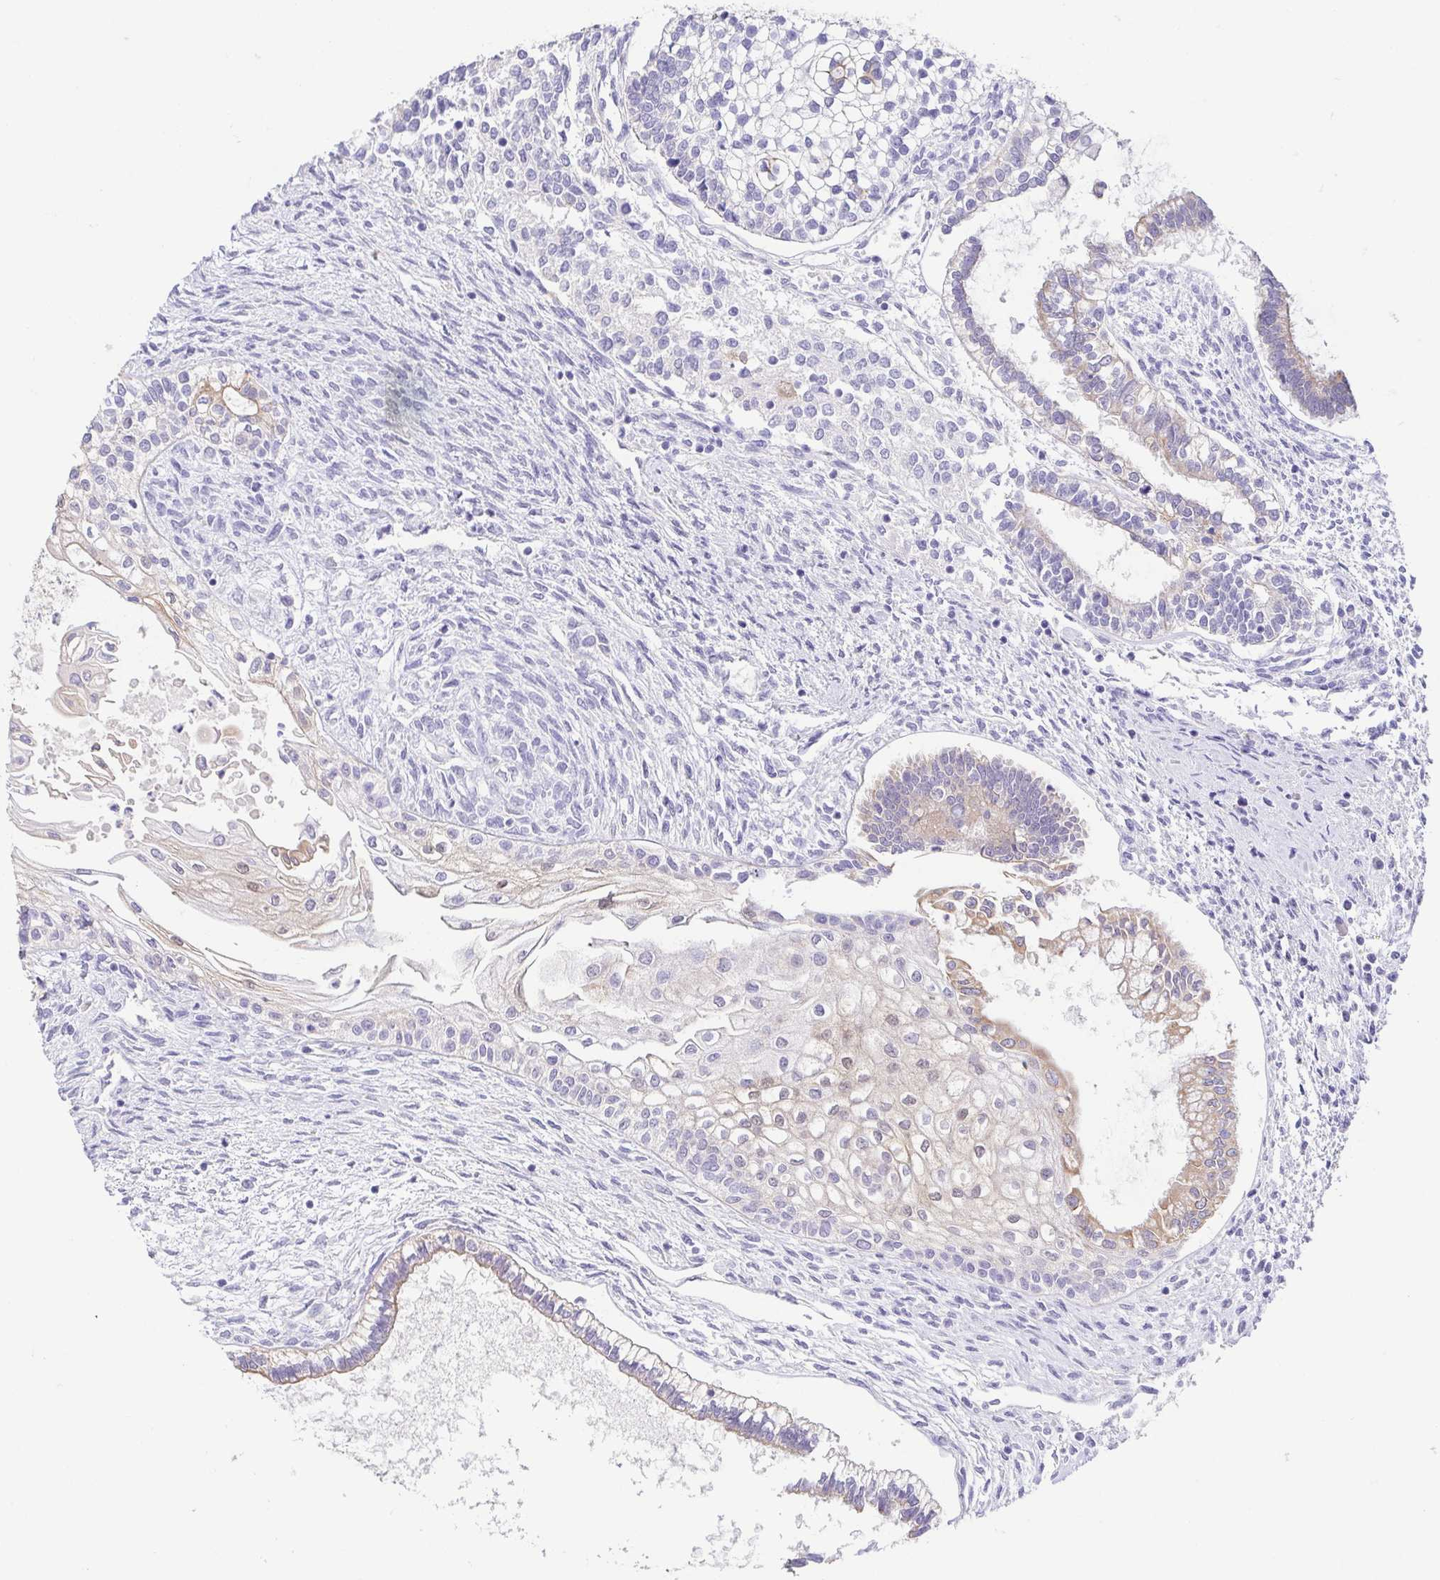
{"staining": {"intensity": "moderate", "quantity": "<25%", "location": "cytoplasmic/membranous"}, "tissue": "testis cancer", "cell_type": "Tumor cells", "image_type": "cancer", "snomed": [{"axis": "morphology", "description": "Carcinoma, Embryonal, NOS"}, {"axis": "topography", "description": "Testis"}], "caption": "IHC (DAB (3,3'-diaminobenzidine)) staining of embryonal carcinoma (testis) demonstrates moderate cytoplasmic/membranous protein positivity in about <25% of tumor cells. (IHC, brightfield microscopy, high magnification).", "gene": "FABP3", "patient": {"sex": "male", "age": 37}}